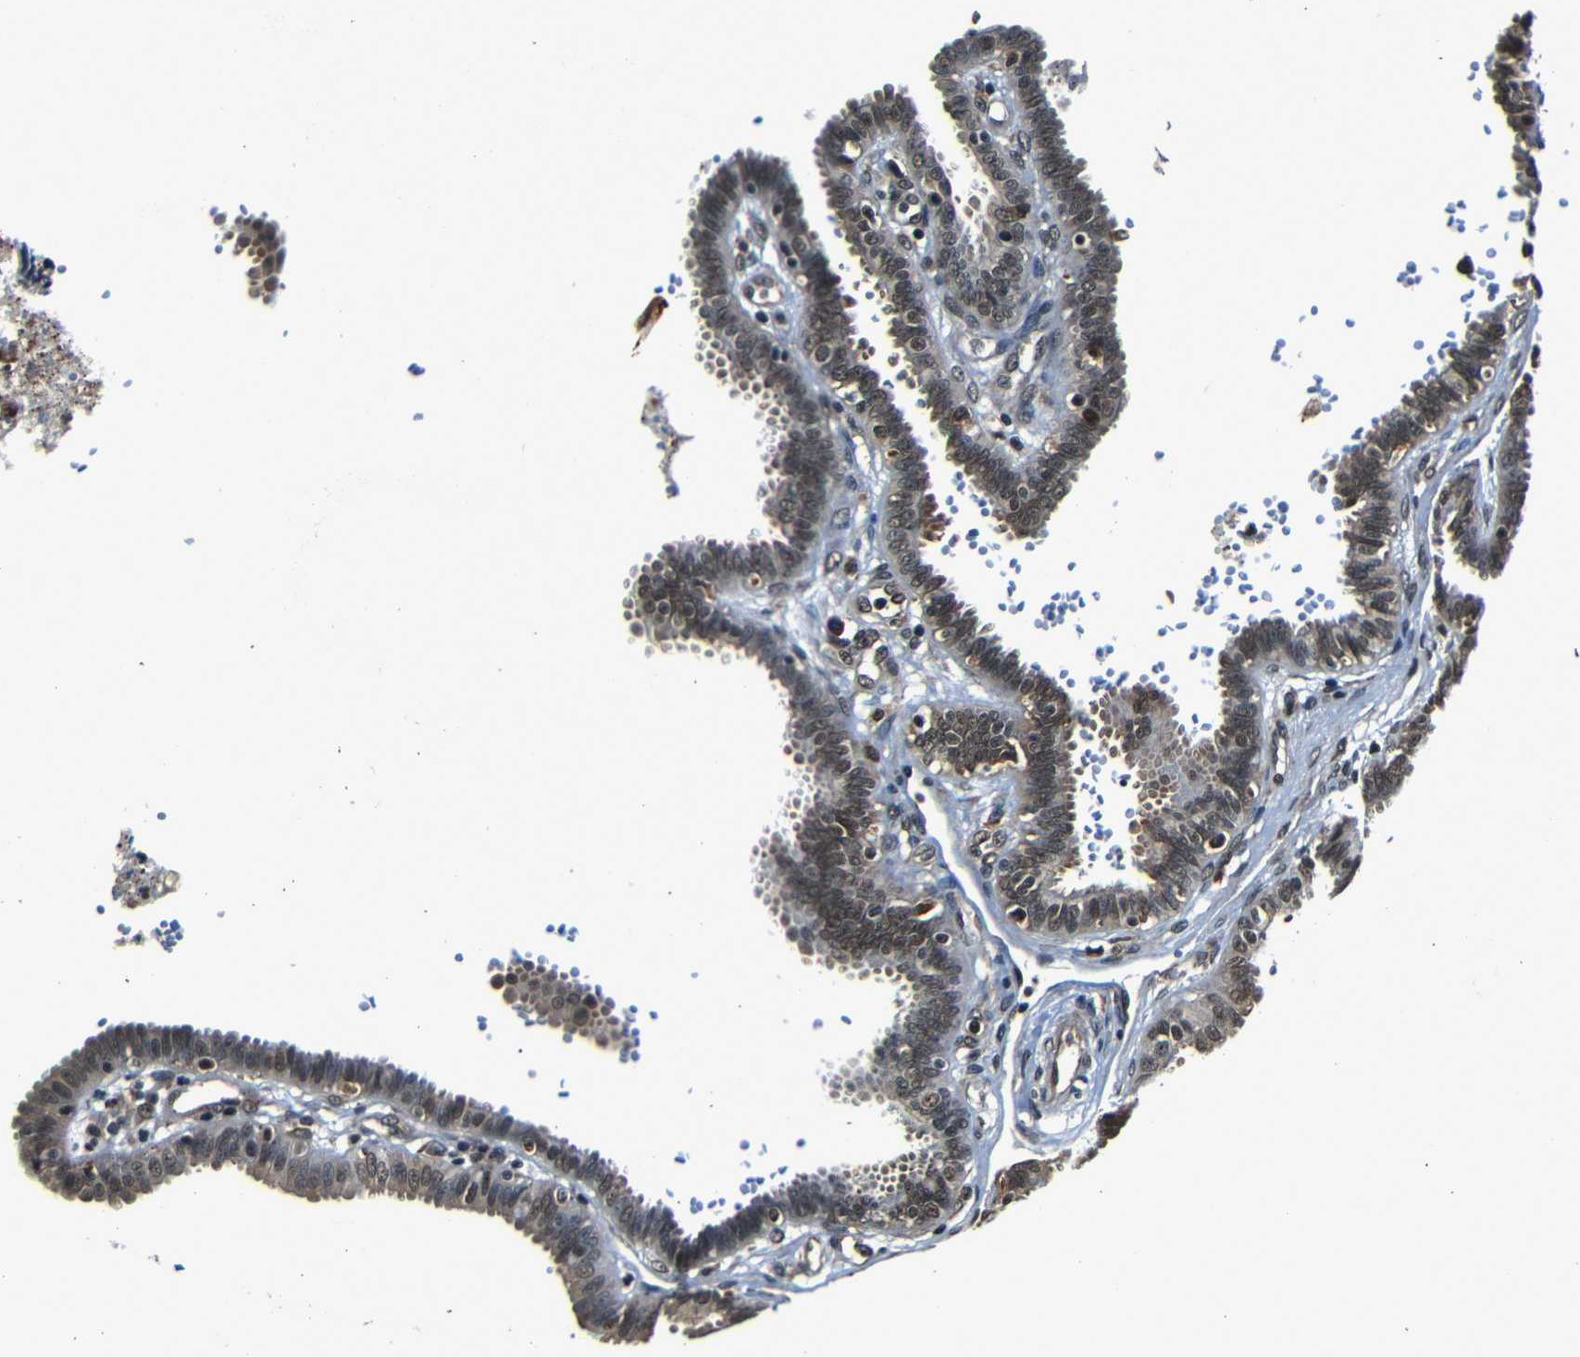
{"staining": {"intensity": "moderate", "quantity": "25%-75%", "location": "nuclear"}, "tissue": "fallopian tube", "cell_type": "Glandular cells", "image_type": "normal", "snomed": [{"axis": "morphology", "description": "Normal tissue, NOS"}, {"axis": "topography", "description": "Fallopian tube"}], "caption": "This image displays immunohistochemistry (IHC) staining of benign human fallopian tube, with medium moderate nuclear positivity in approximately 25%-75% of glandular cells.", "gene": "NCBP3", "patient": {"sex": "female", "age": 32}}